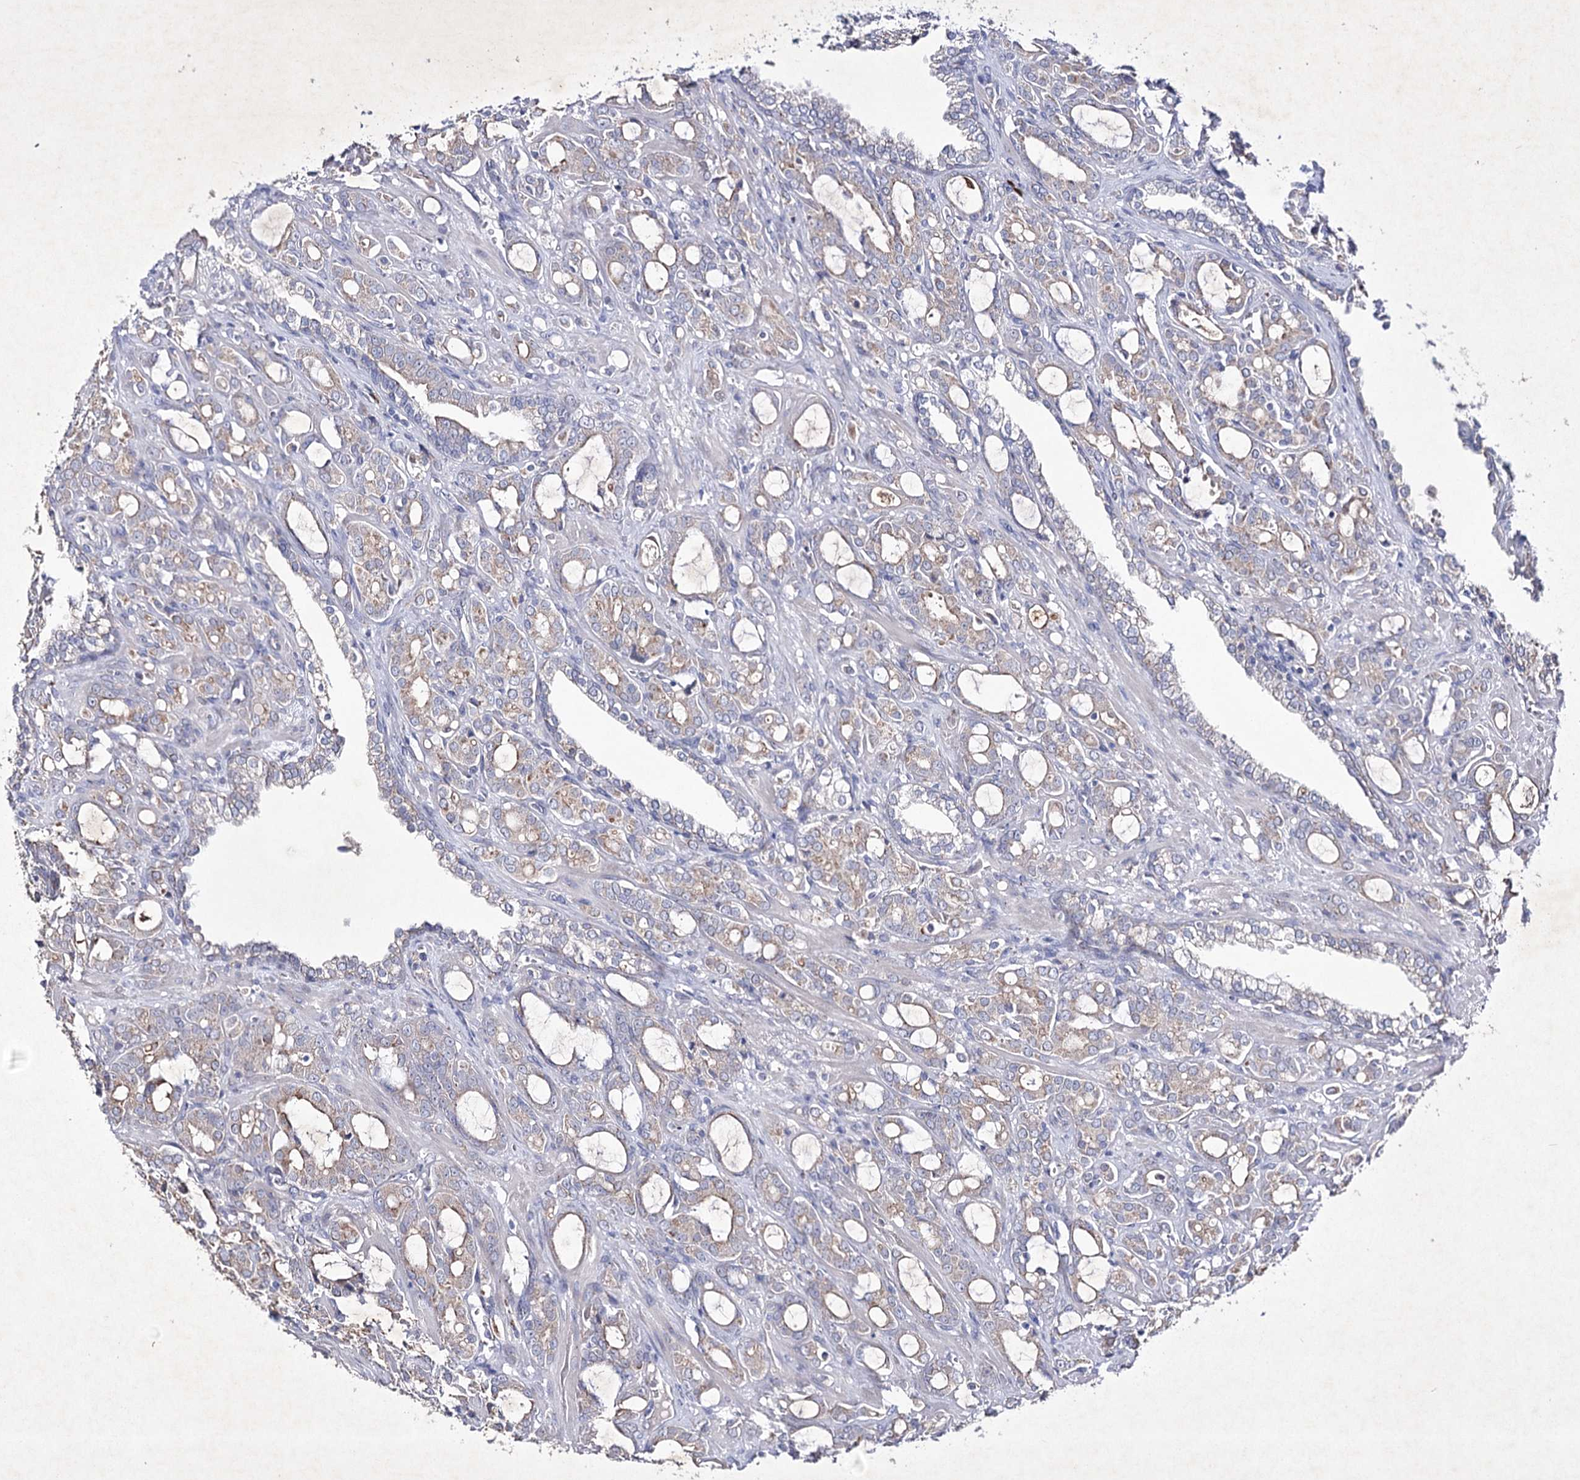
{"staining": {"intensity": "weak", "quantity": "<25%", "location": "cytoplasmic/membranous"}, "tissue": "prostate cancer", "cell_type": "Tumor cells", "image_type": "cancer", "snomed": [{"axis": "morphology", "description": "Adenocarcinoma, High grade"}, {"axis": "topography", "description": "Prostate"}], "caption": "Prostate cancer (adenocarcinoma (high-grade)) was stained to show a protein in brown. There is no significant staining in tumor cells. The staining is performed using DAB (3,3'-diaminobenzidine) brown chromogen with nuclei counter-stained in using hematoxylin.", "gene": "COX15", "patient": {"sex": "male", "age": 72}}